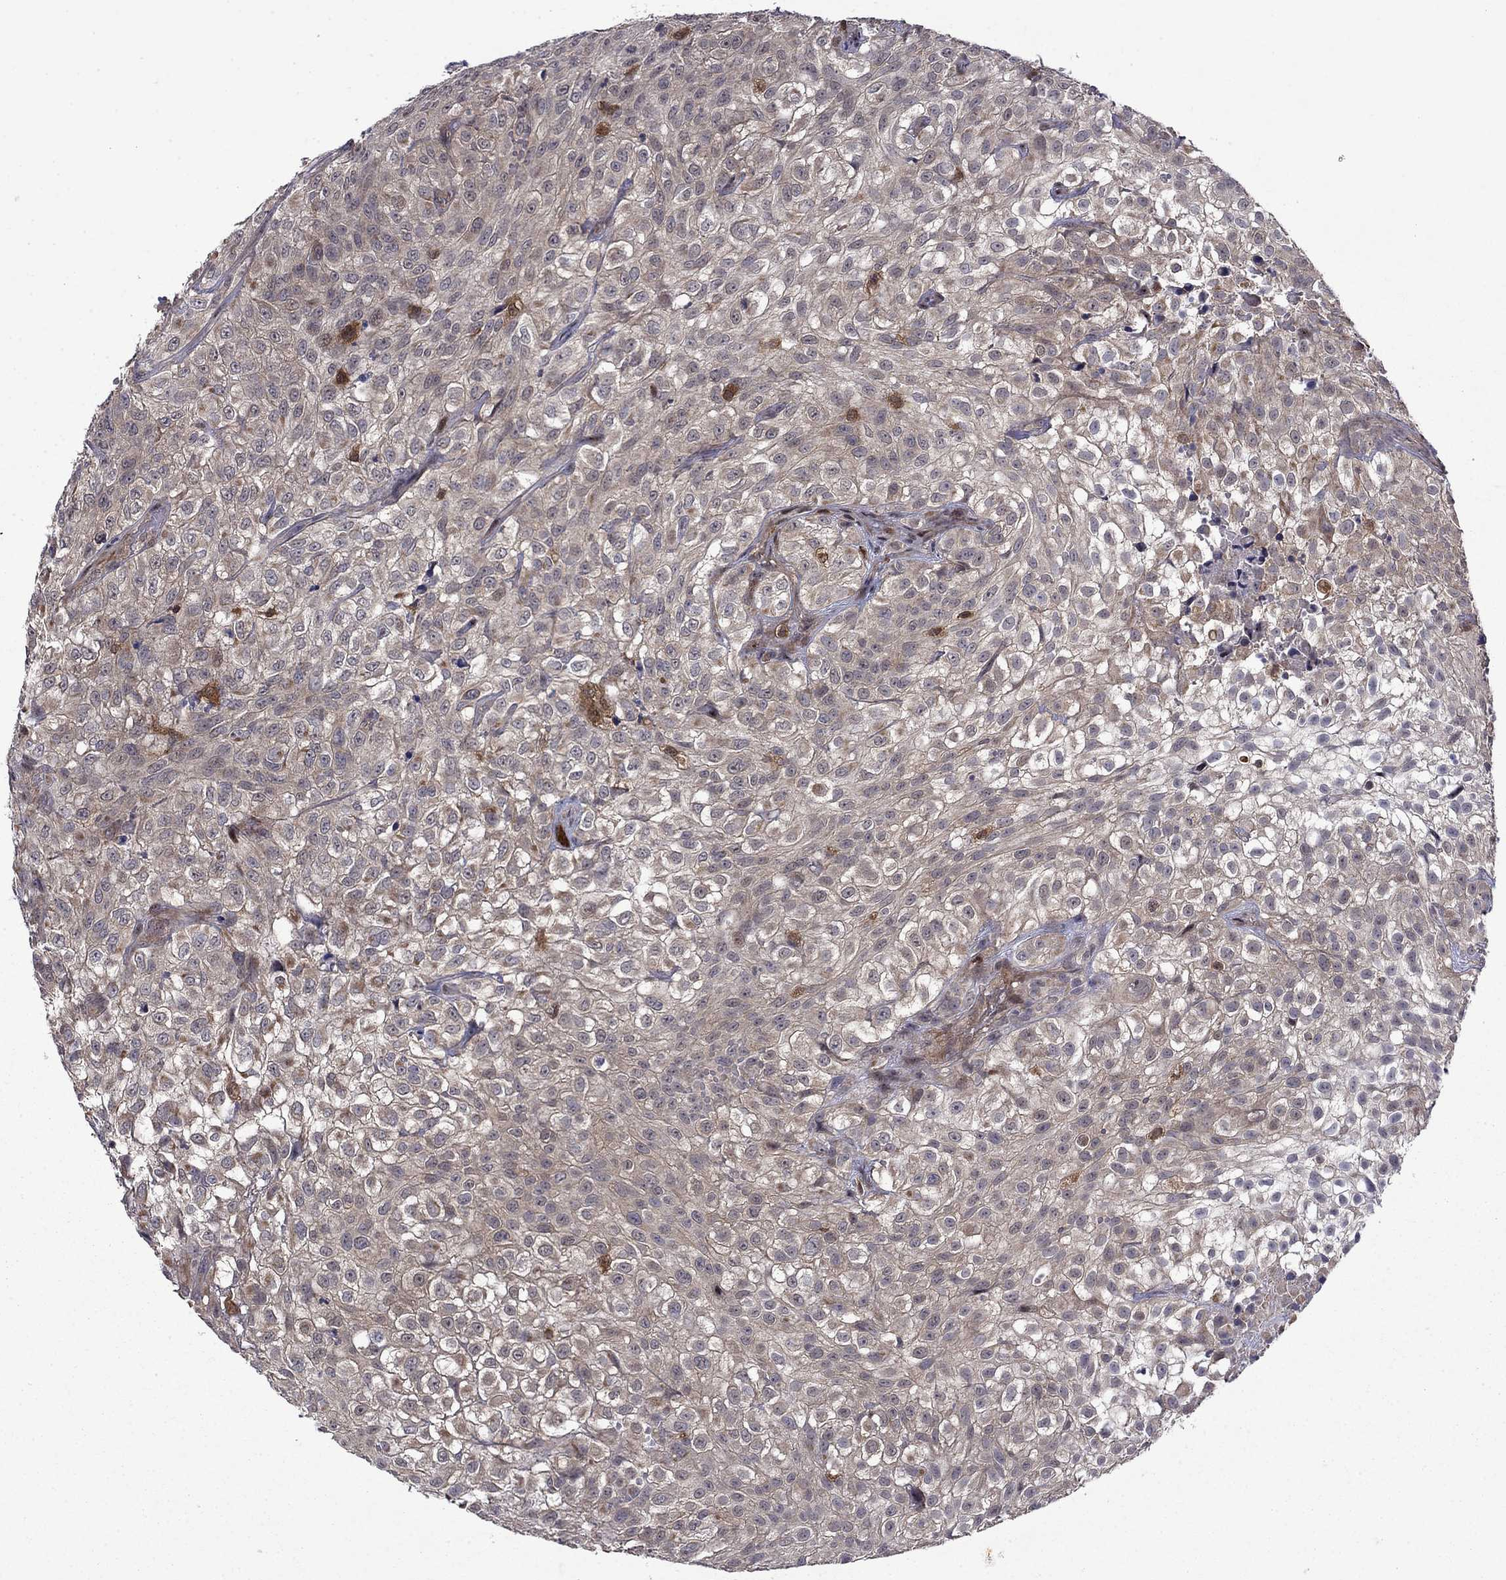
{"staining": {"intensity": "weak", "quantity": "25%-75%", "location": "cytoplasmic/membranous"}, "tissue": "urothelial cancer", "cell_type": "Tumor cells", "image_type": "cancer", "snomed": [{"axis": "morphology", "description": "Urothelial carcinoma, High grade"}, {"axis": "topography", "description": "Urinary bladder"}], "caption": "This image demonstrates IHC staining of urothelial cancer, with low weak cytoplasmic/membranous expression in about 25%-75% of tumor cells.", "gene": "TPMT", "patient": {"sex": "male", "age": 56}}